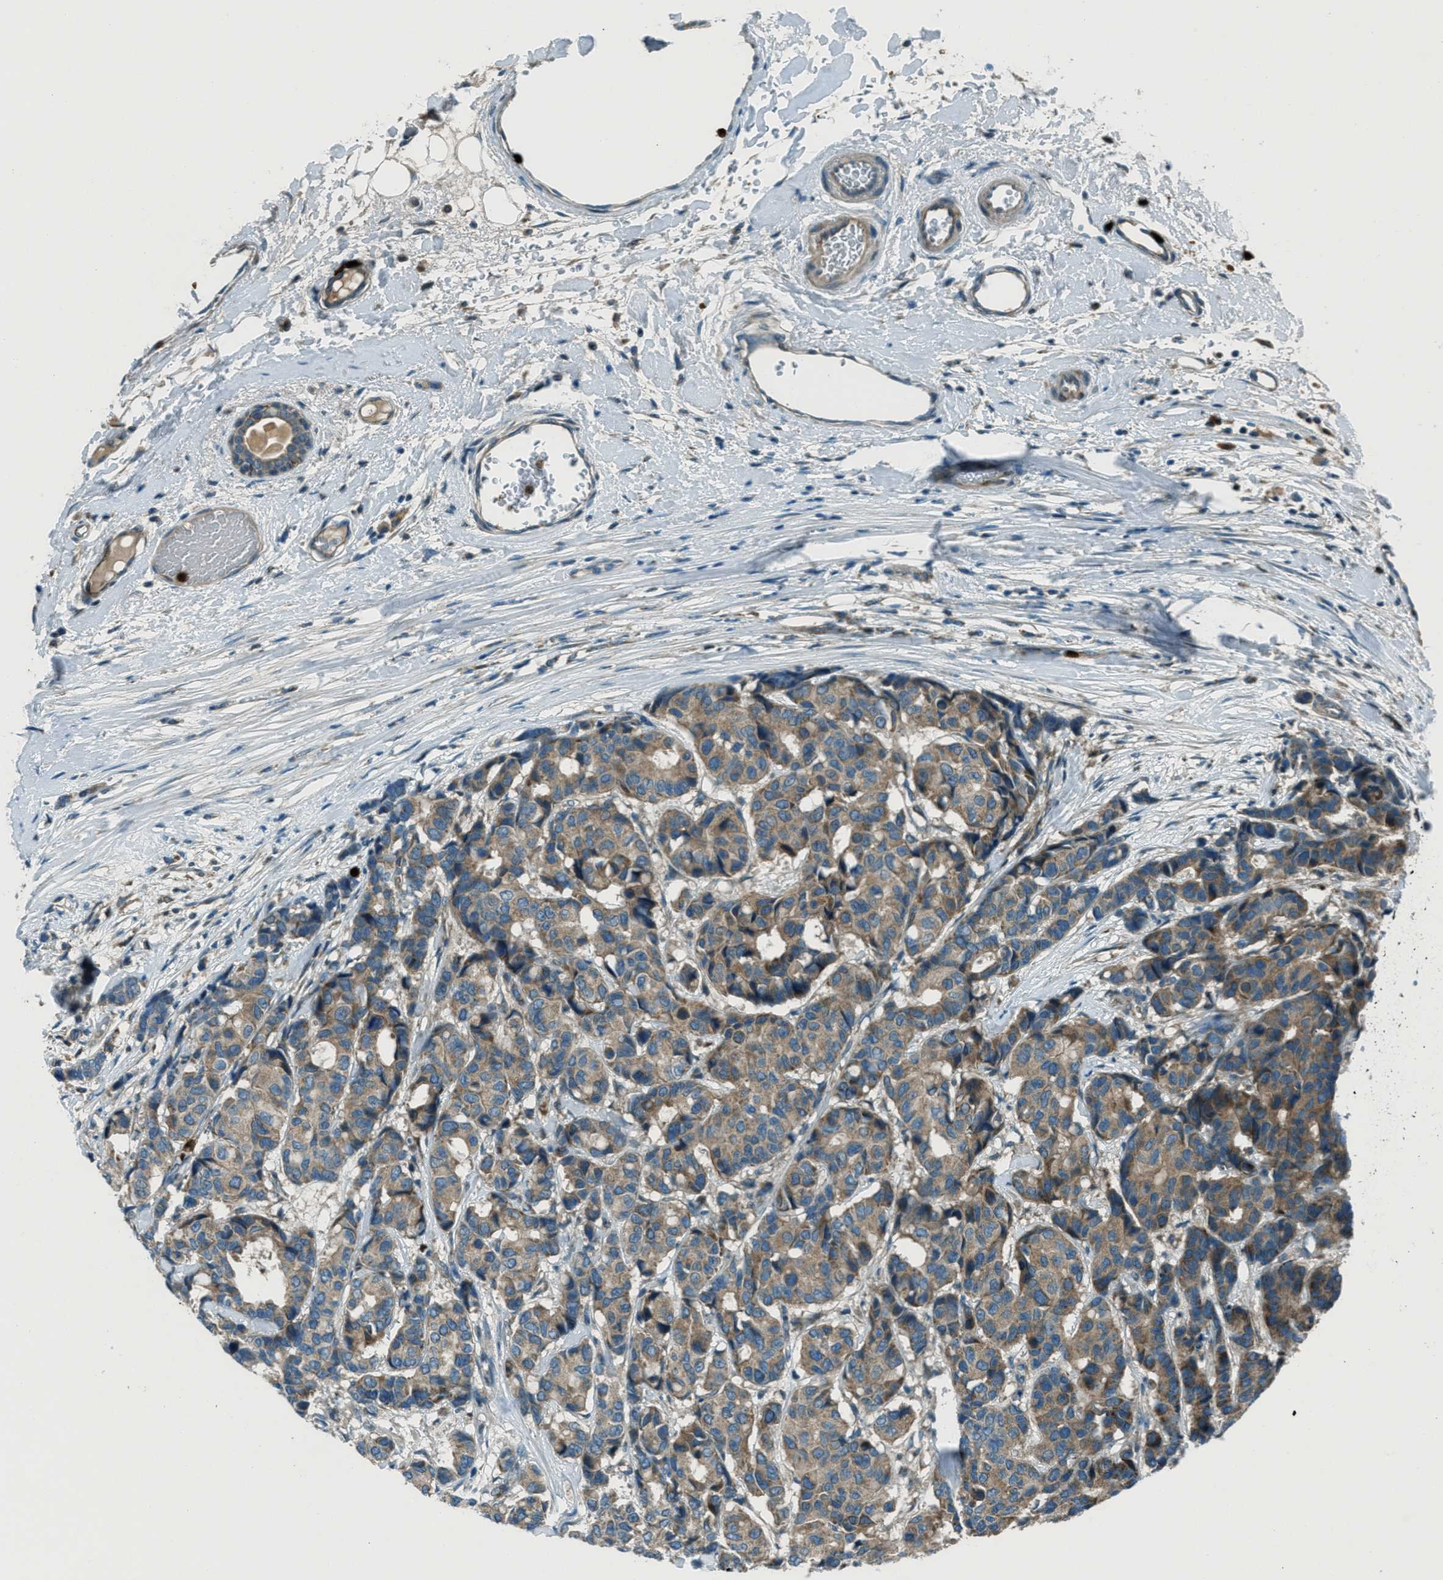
{"staining": {"intensity": "moderate", "quantity": ">75%", "location": "cytoplasmic/membranous"}, "tissue": "breast cancer", "cell_type": "Tumor cells", "image_type": "cancer", "snomed": [{"axis": "morphology", "description": "Duct carcinoma"}, {"axis": "topography", "description": "Breast"}], "caption": "Breast cancer (infiltrating ductal carcinoma) was stained to show a protein in brown. There is medium levels of moderate cytoplasmic/membranous staining in about >75% of tumor cells. The staining is performed using DAB (3,3'-diaminobenzidine) brown chromogen to label protein expression. The nuclei are counter-stained blue using hematoxylin.", "gene": "FAR1", "patient": {"sex": "female", "age": 87}}